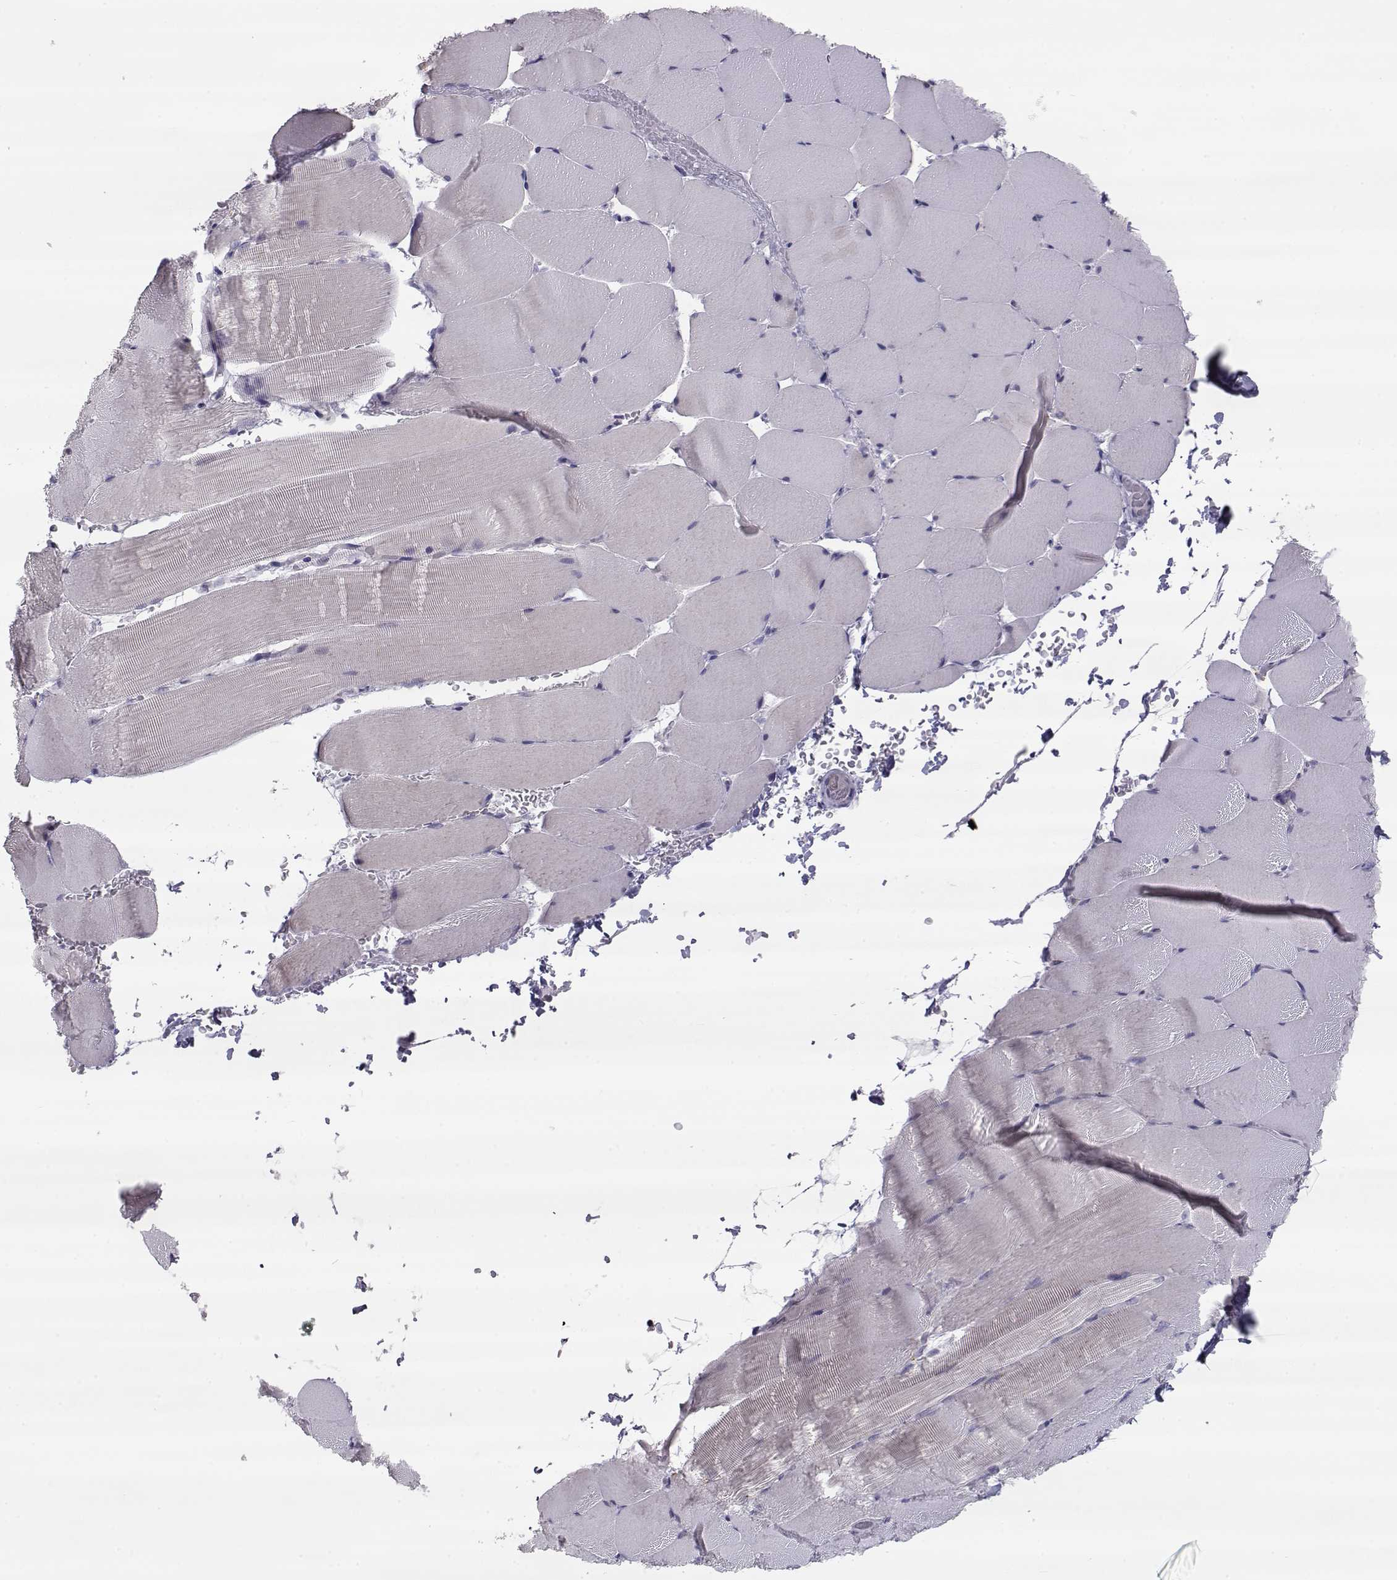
{"staining": {"intensity": "negative", "quantity": "none", "location": "none"}, "tissue": "skeletal muscle", "cell_type": "Myocytes", "image_type": "normal", "snomed": [{"axis": "morphology", "description": "Normal tissue, NOS"}, {"axis": "topography", "description": "Skeletal muscle"}], "caption": "A high-resolution image shows immunohistochemistry (IHC) staining of normal skeletal muscle, which exhibits no significant staining in myocytes.", "gene": "NPVF", "patient": {"sex": "female", "age": 37}}